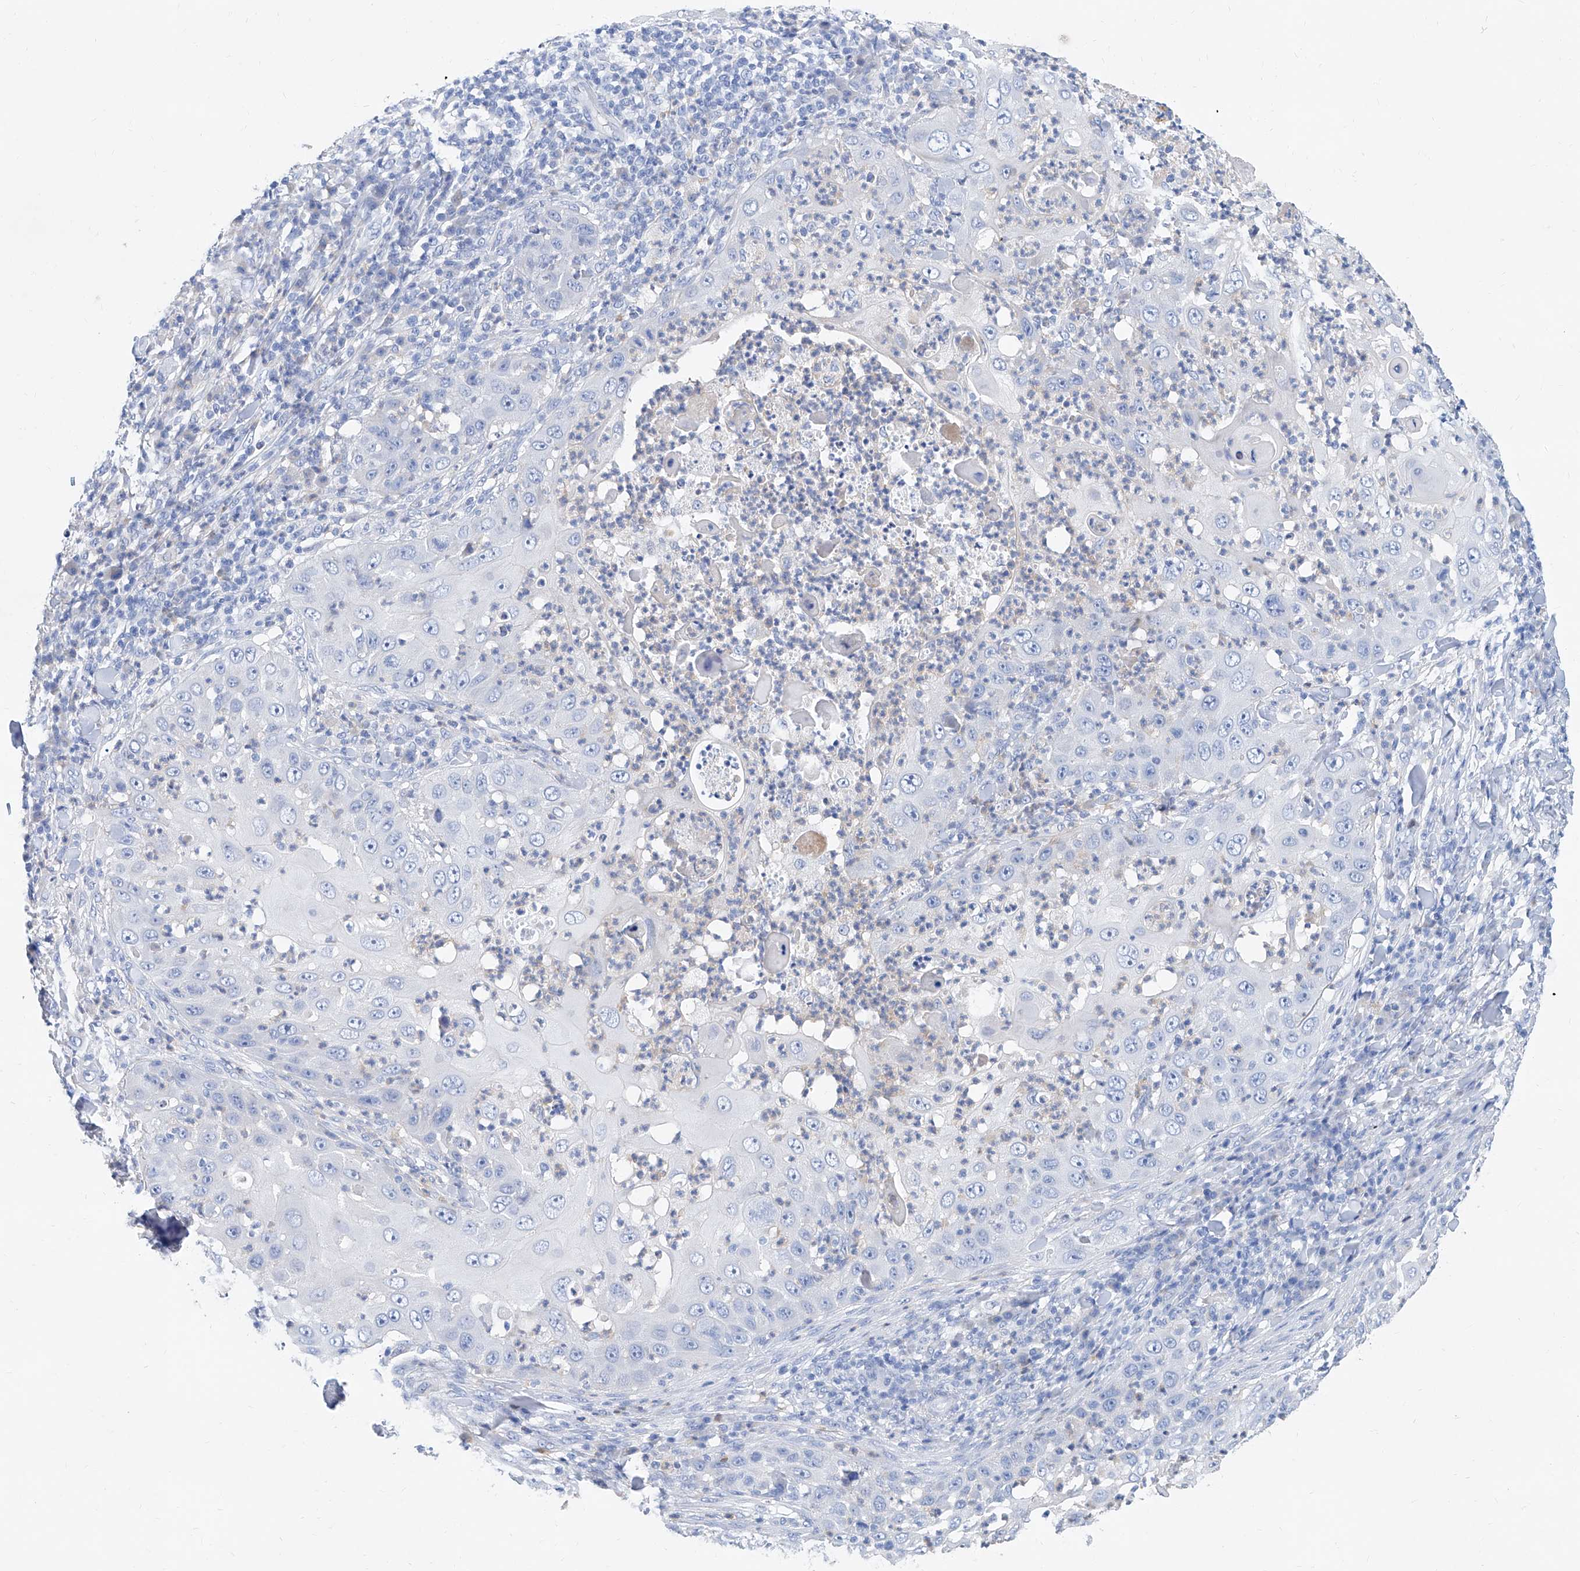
{"staining": {"intensity": "negative", "quantity": "none", "location": "none"}, "tissue": "skin cancer", "cell_type": "Tumor cells", "image_type": "cancer", "snomed": [{"axis": "morphology", "description": "Squamous cell carcinoma, NOS"}, {"axis": "topography", "description": "Skin"}], "caption": "Immunohistochemical staining of human skin squamous cell carcinoma shows no significant positivity in tumor cells. Brightfield microscopy of immunohistochemistry stained with DAB (3,3'-diaminobenzidine) (brown) and hematoxylin (blue), captured at high magnification.", "gene": "SLC25A29", "patient": {"sex": "female", "age": 44}}